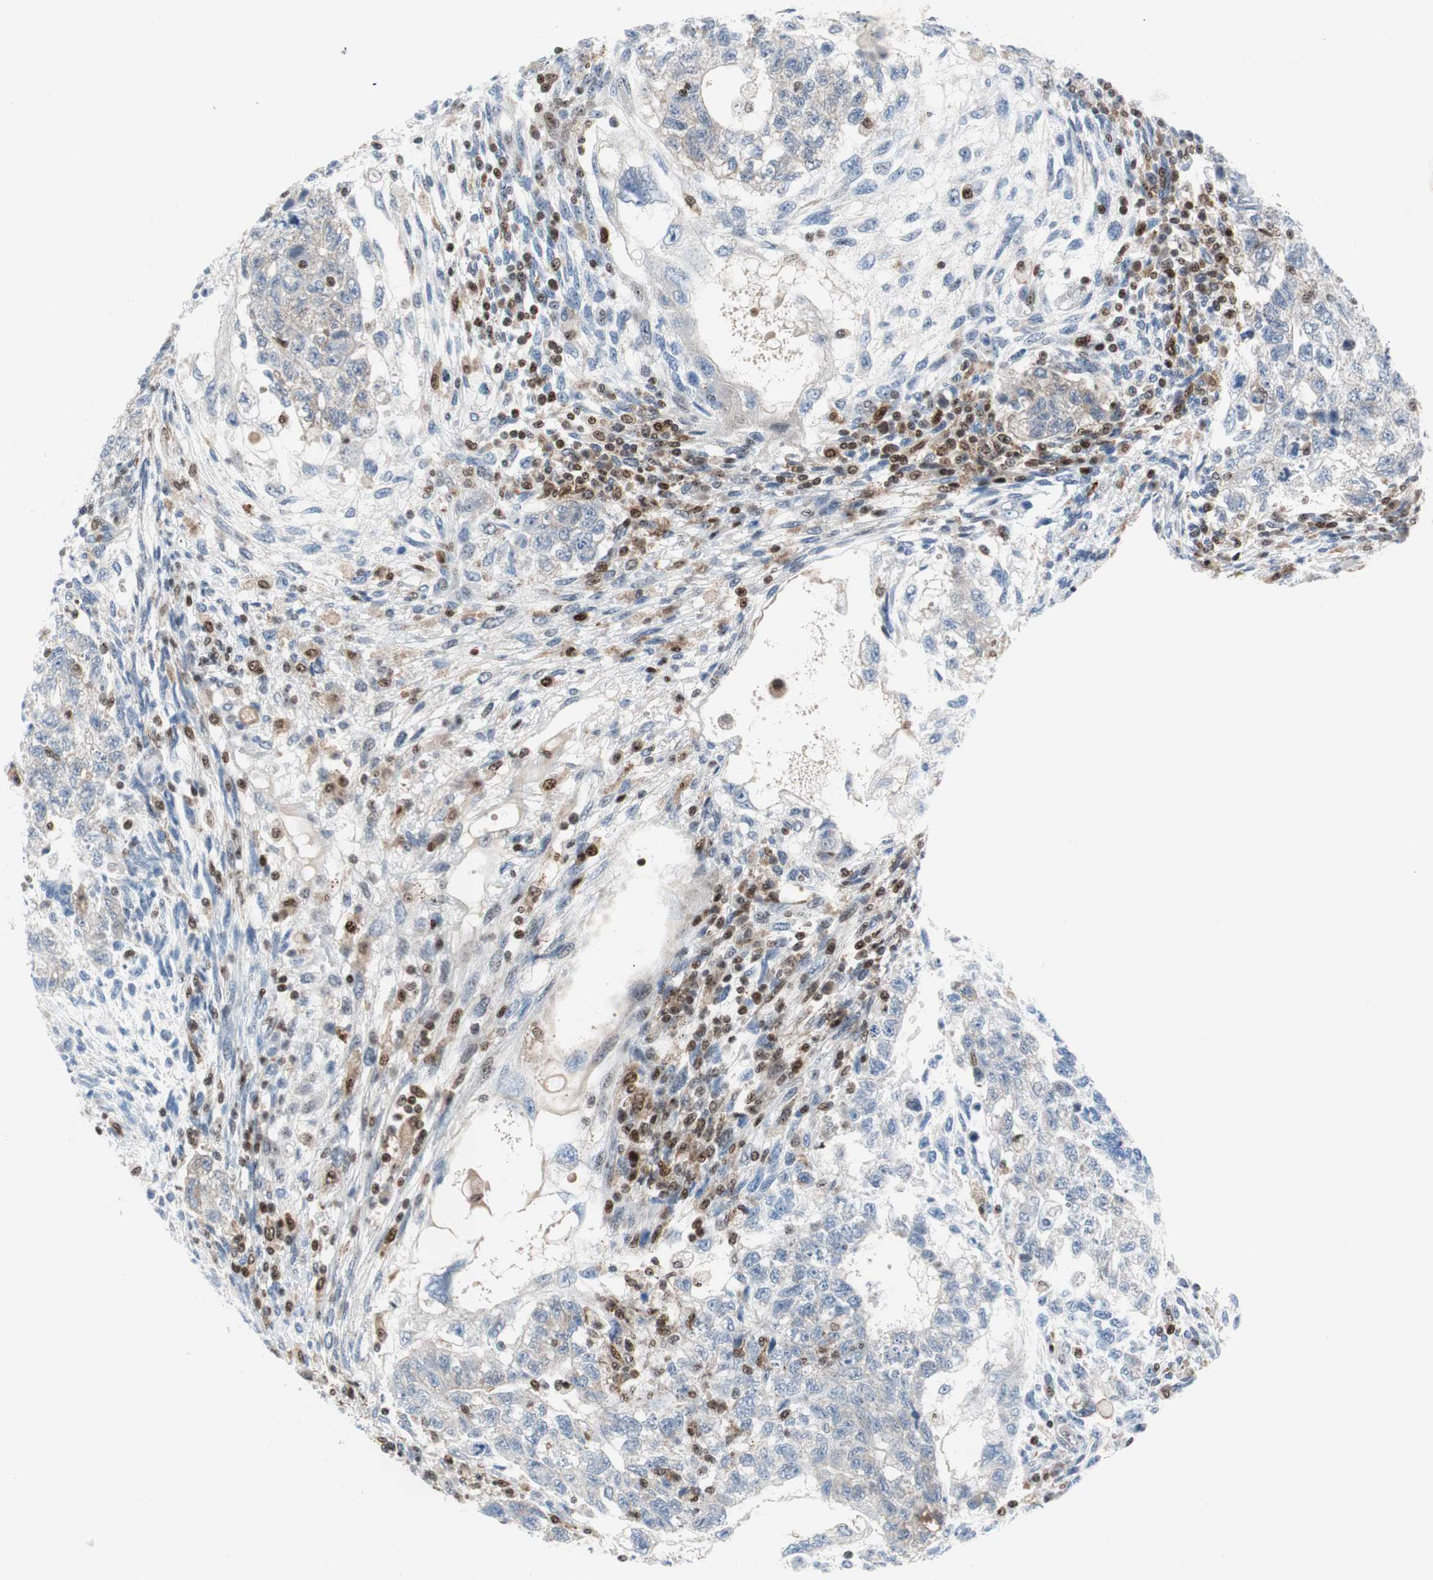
{"staining": {"intensity": "negative", "quantity": "none", "location": "none"}, "tissue": "testis cancer", "cell_type": "Tumor cells", "image_type": "cancer", "snomed": [{"axis": "morphology", "description": "Normal tissue, NOS"}, {"axis": "morphology", "description": "Carcinoma, Embryonal, NOS"}, {"axis": "topography", "description": "Testis"}], "caption": "DAB immunohistochemical staining of testis cancer (embryonal carcinoma) shows no significant expression in tumor cells.", "gene": "RGS10", "patient": {"sex": "male", "age": 36}}